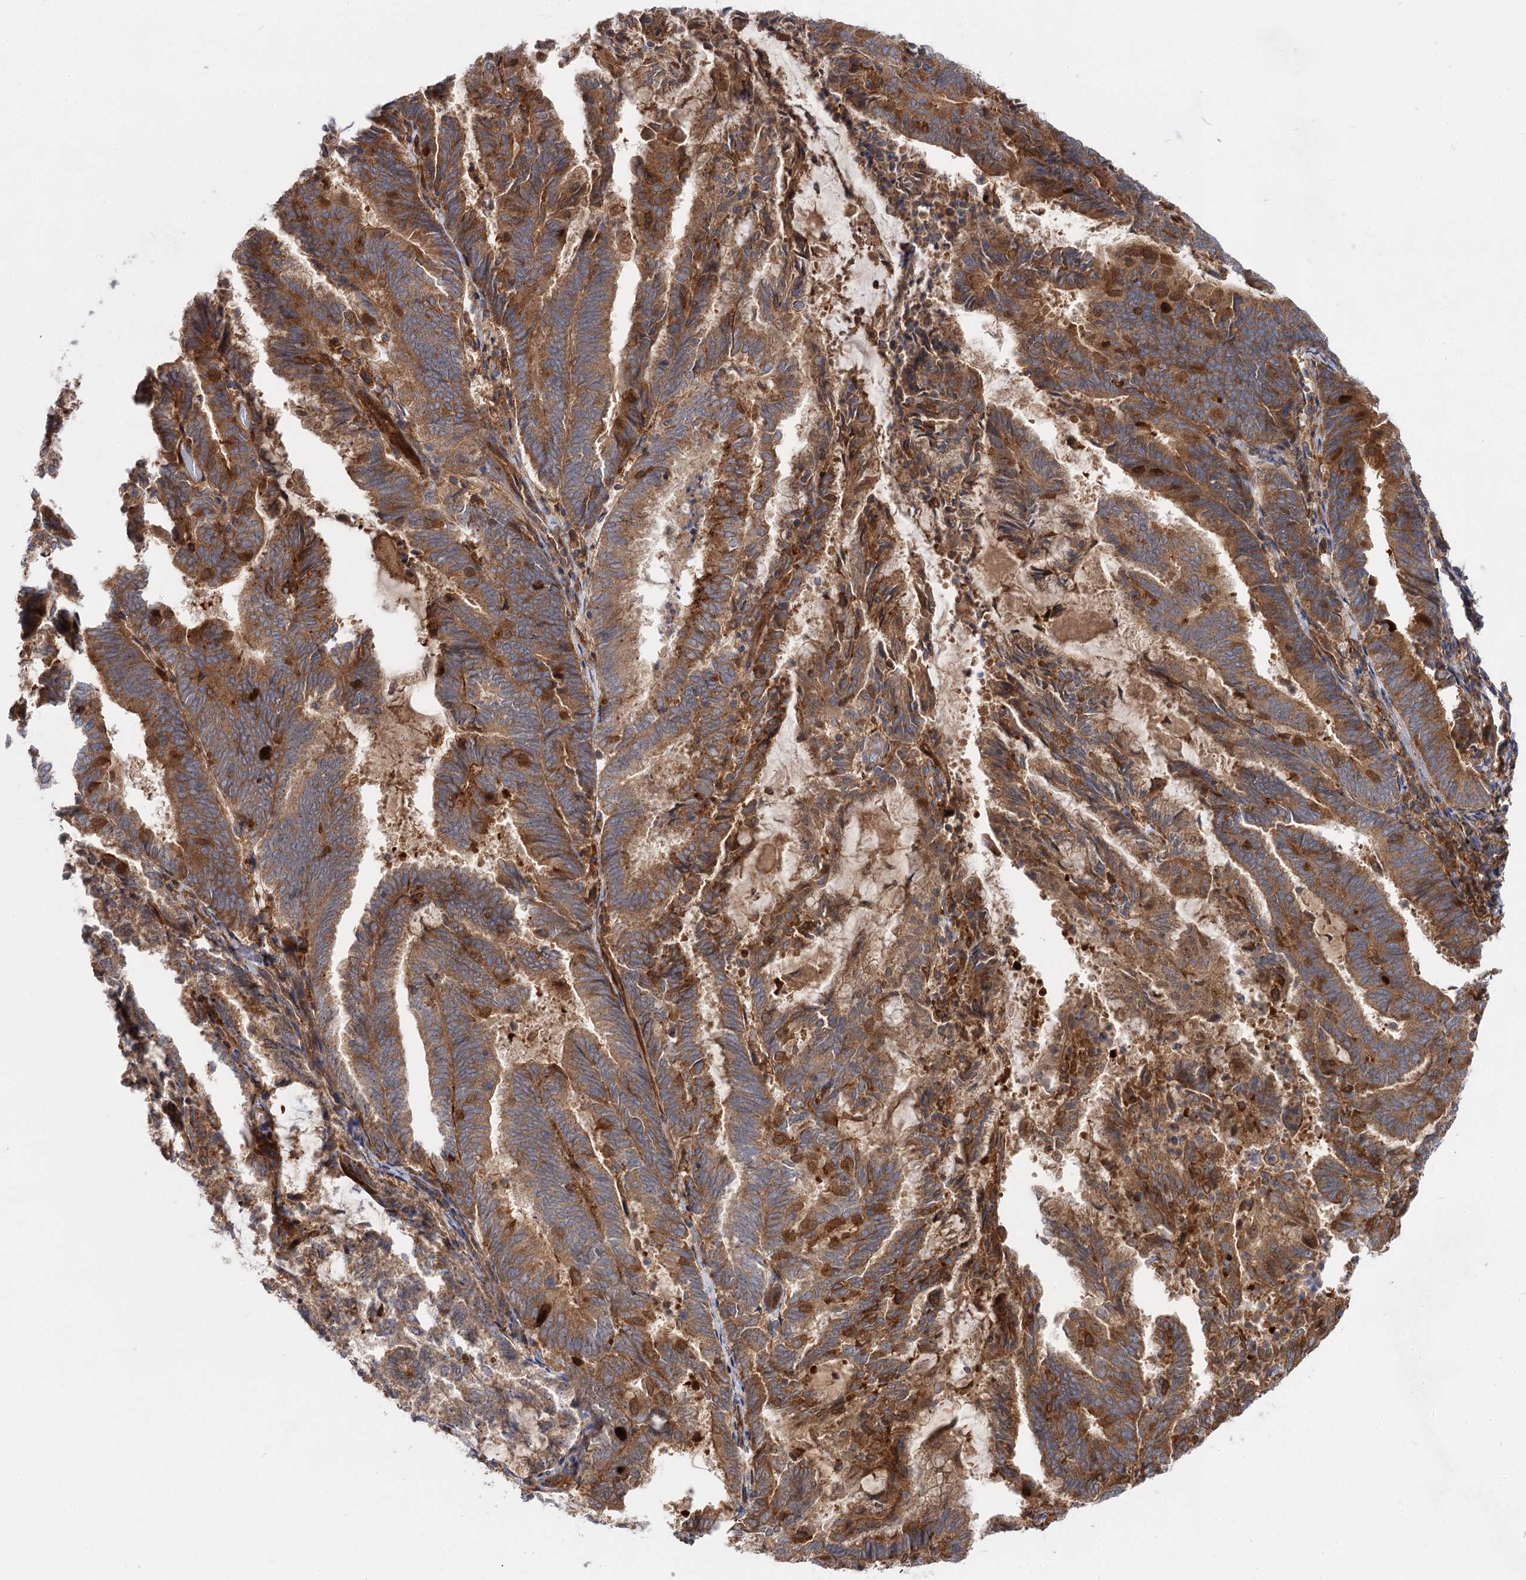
{"staining": {"intensity": "moderate", "quantity": ">75%", "location": "cytoplasmic/membranous"}, "tissue": "endometrial cancer", "cell_type": "Tumor cells", "image_type": "cancer", "snomed": [{"axis": "morphology", "description": "Adenocarcinoma, NOS"}, {"axis": "topography", "description": "Endometrium"}], "caption": "About >75% of tumor cells in adenocarcinoma (endometrial) exhibit moderate cytoplasmic/membranous protein positivity as visualized by brown immunohistochemical staining.", "gene": "PATL1", "patient": {"sex": "female", "age": 80}}